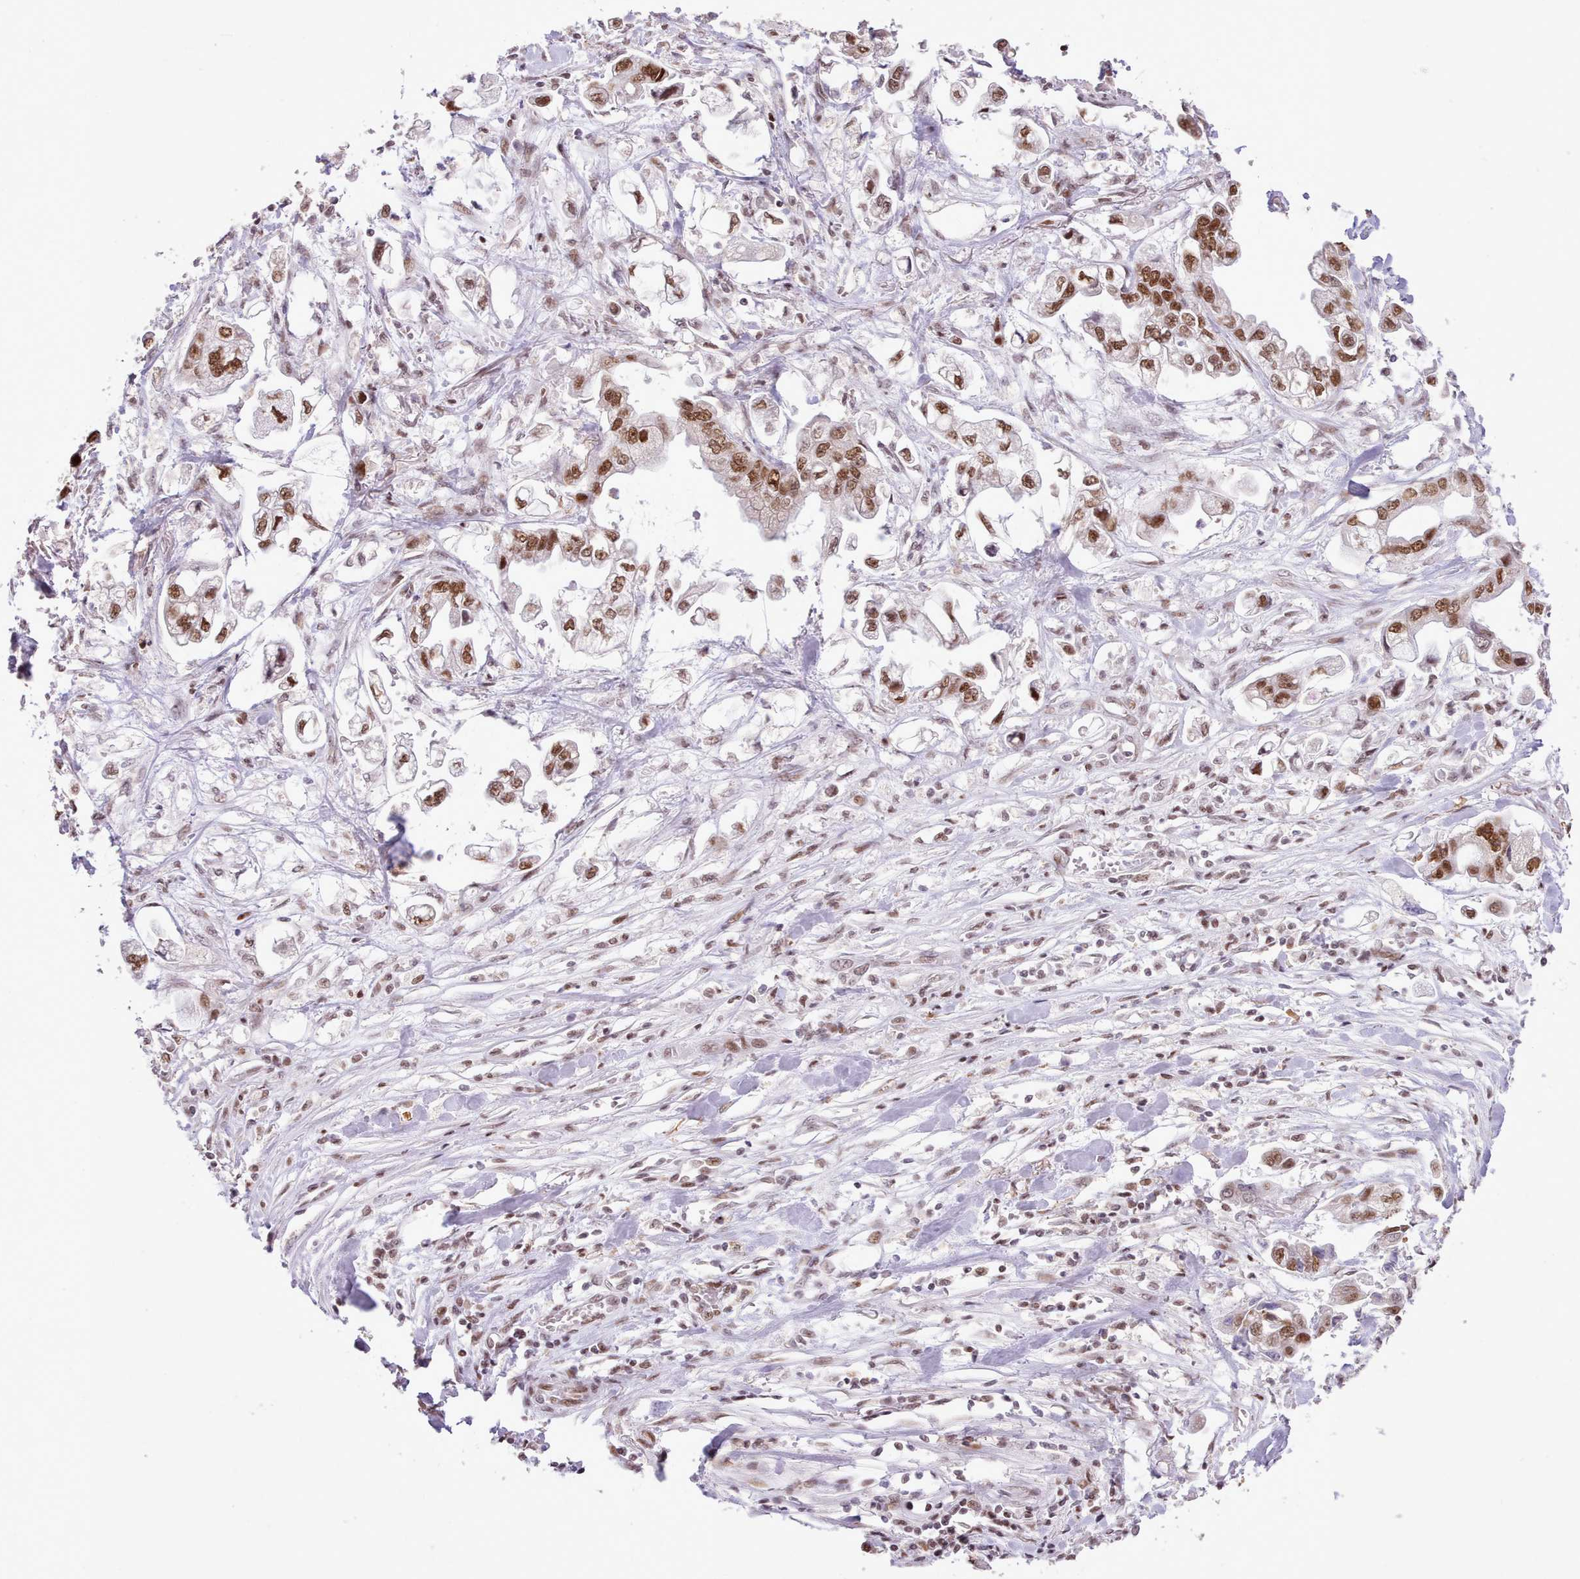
{"staining": {"intensity": "strong", "quantity": ">75%", "location": "nuclear"}, "tissue": "stomach cancer", "cell_type": "Tumor cells", "image_type": "cancer", "snomed": [{"axis": "morphology", "description": "Adenocarcinoma, NOS"}, {"axis": "topography", "description": "Stomach"}], "caption": "Protein staining reveals strong nuclear expression in about >75% of tumor cells in stomach cancer.", "gene": "TAF15", "patient": {"sex": "male", "age": 62}}